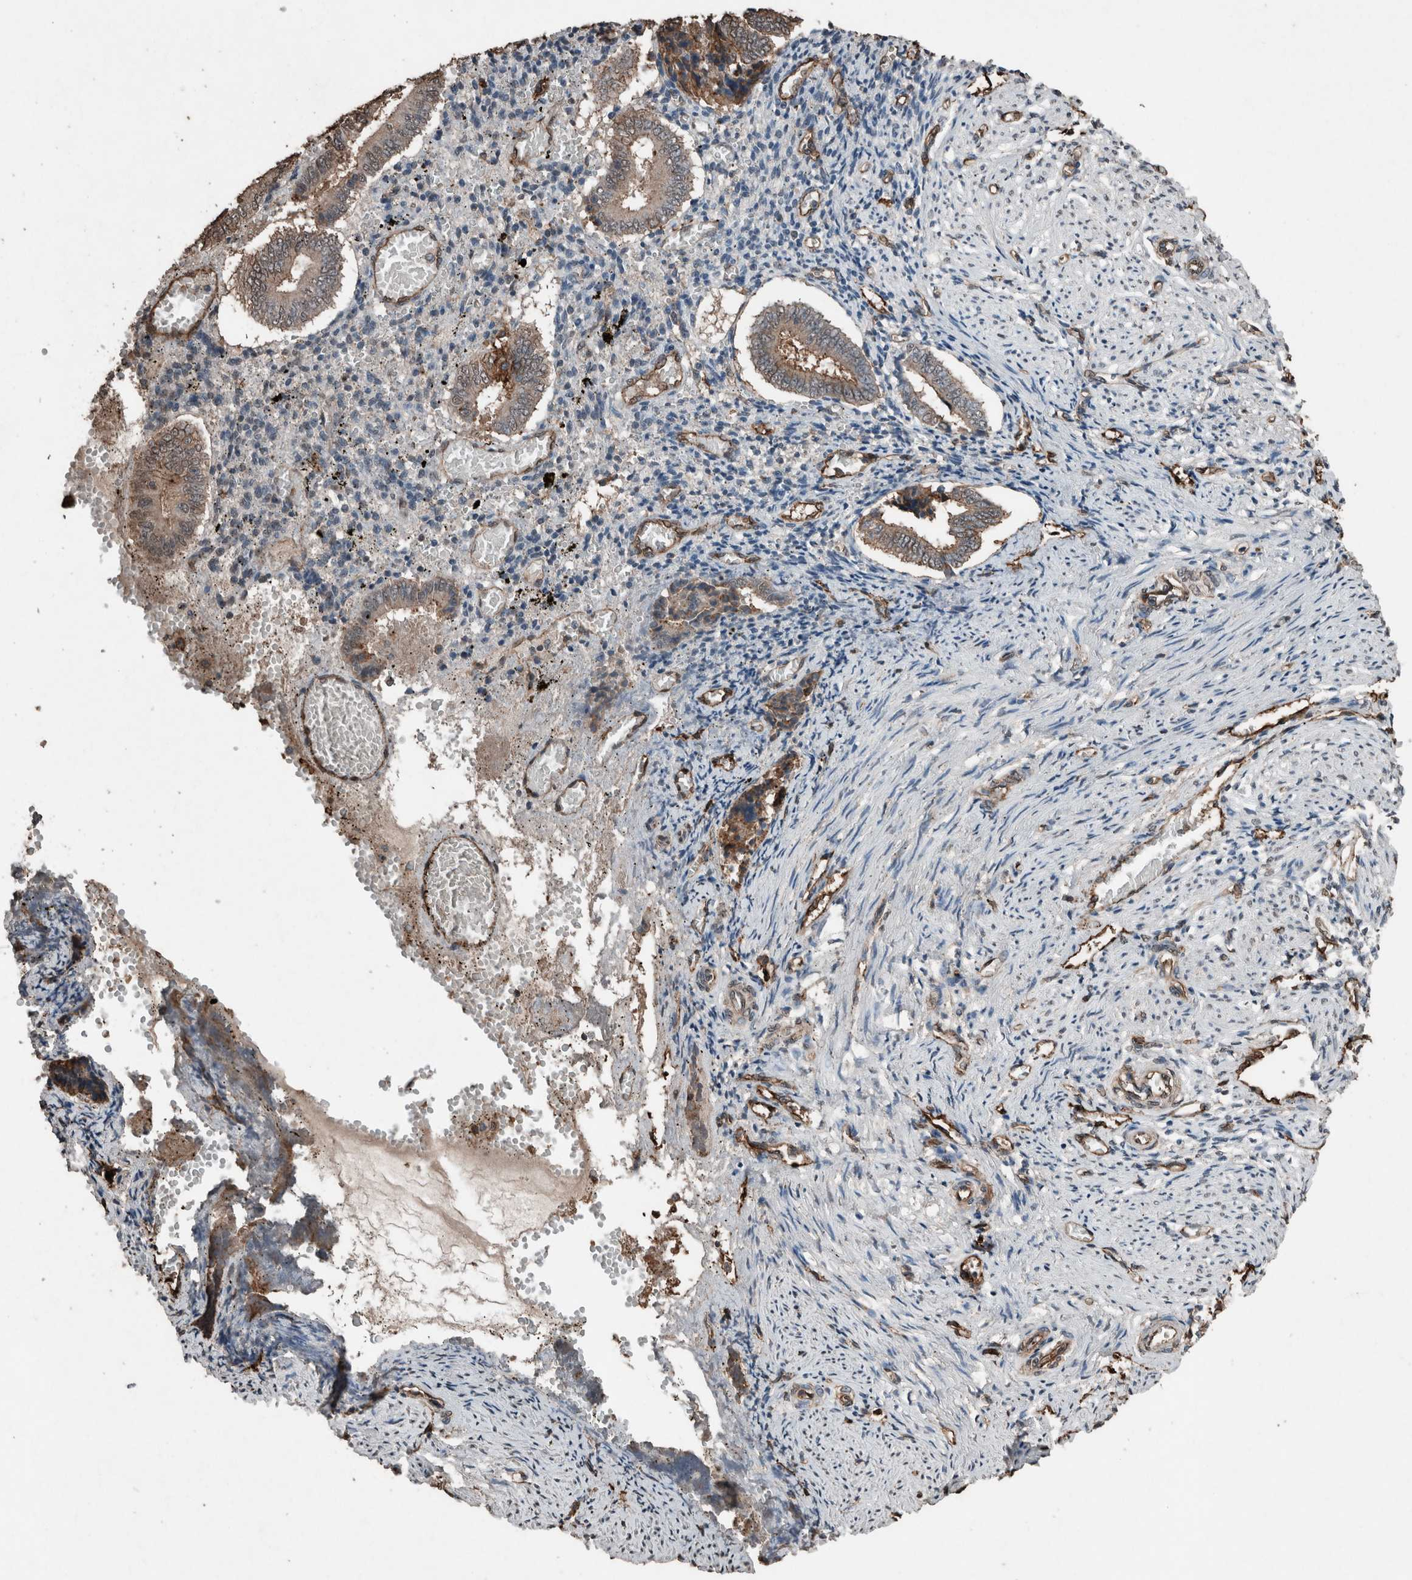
{"staining": {"intensity": "negative", "quantity": "none", "location": "none"}, "tissue": "endometrium", "cell_type": "Cells in endometrial stroma", "image_type": "normal", "snomed": [{"axis": "morphology", "description": "Normal tissue, NOS"}, {"axis": "topography", "description": "Endometrium"}], "caption": "The photomicrograph shows no staining of cells in endometrial stroma in unremarkable endometrium.", "gene": "S100A10", "patient": {"sex": "female", "age": 42}}